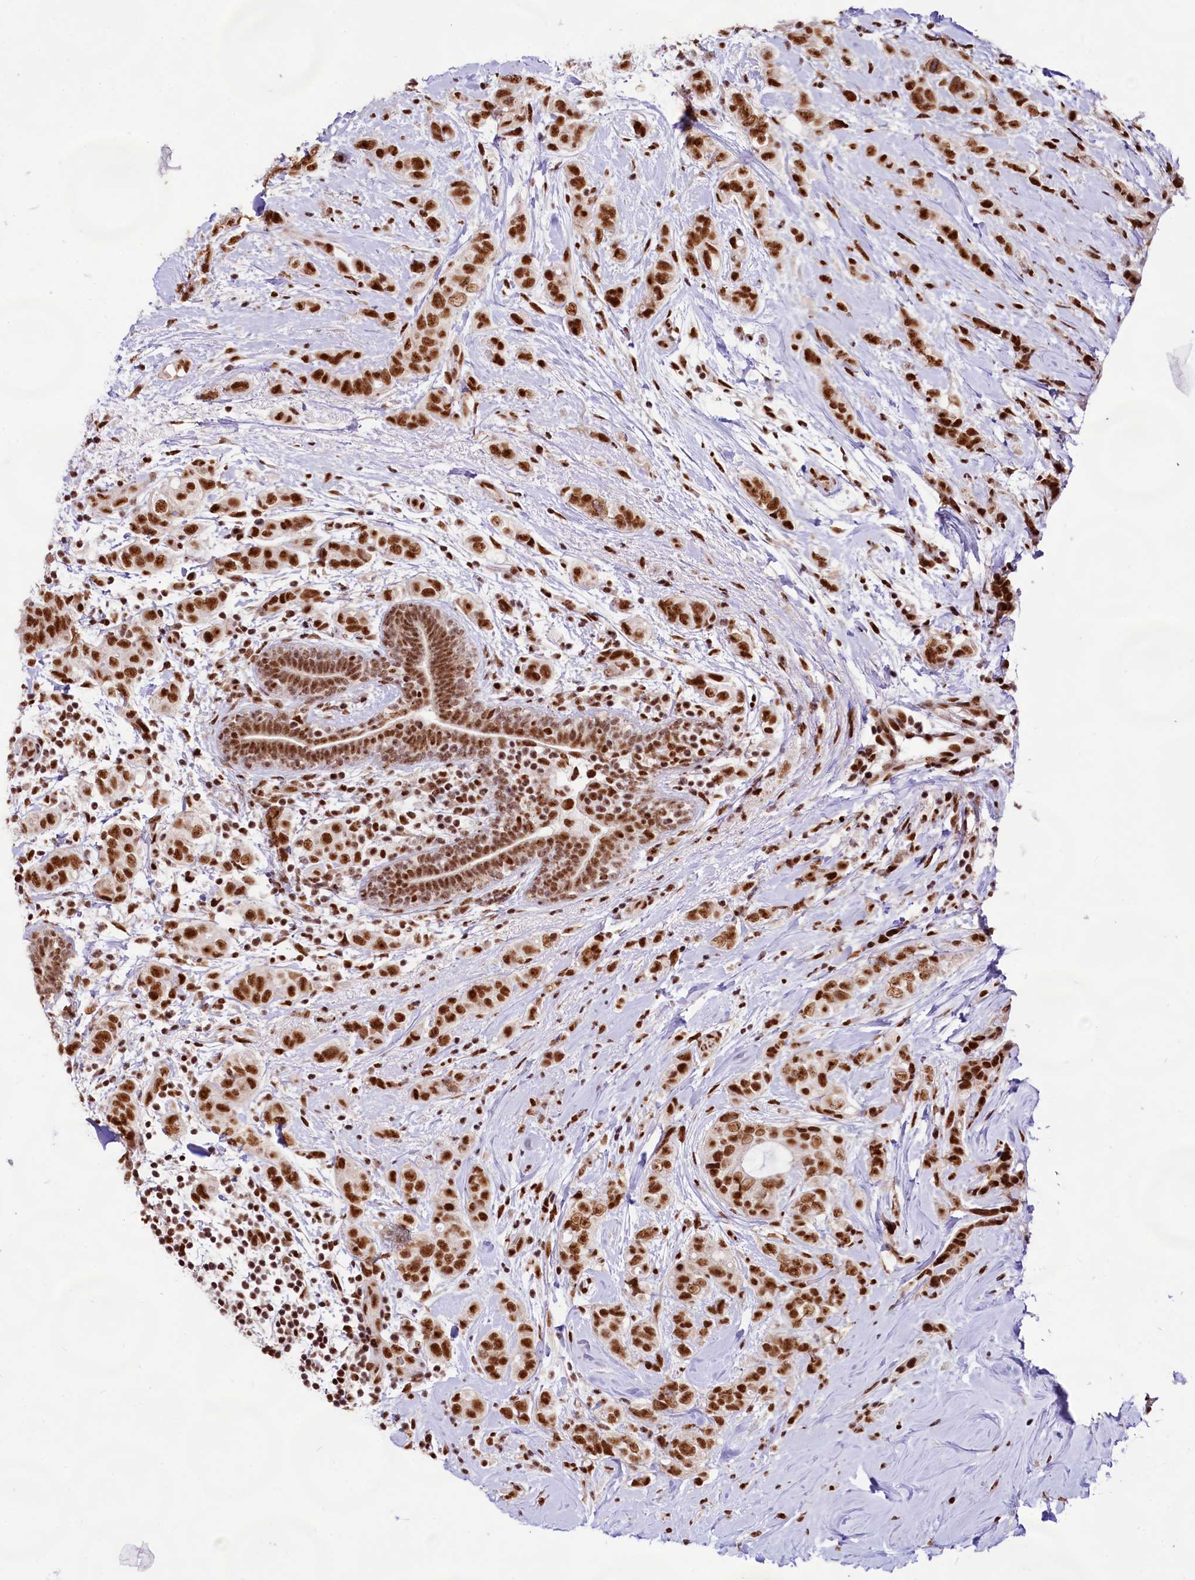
{"staining": {"intensity": "strong", "quantity": ">75%", "location": "nuclear"}, "tissue": "breast cancer", "cell_type": "Tumor cells", "image_type": "cancer", "snomed": [{"axis": "morphology", "description": "Lobular carcinoma"}, {"axis": "topography", "description": "Breast"}], "caption": "Tumor cells reveal high levels of strong nuclear expression in about >75% of cells in breast cancer.", "gene": "HIRA", "patient": {"sex": "female", "age": 51}}